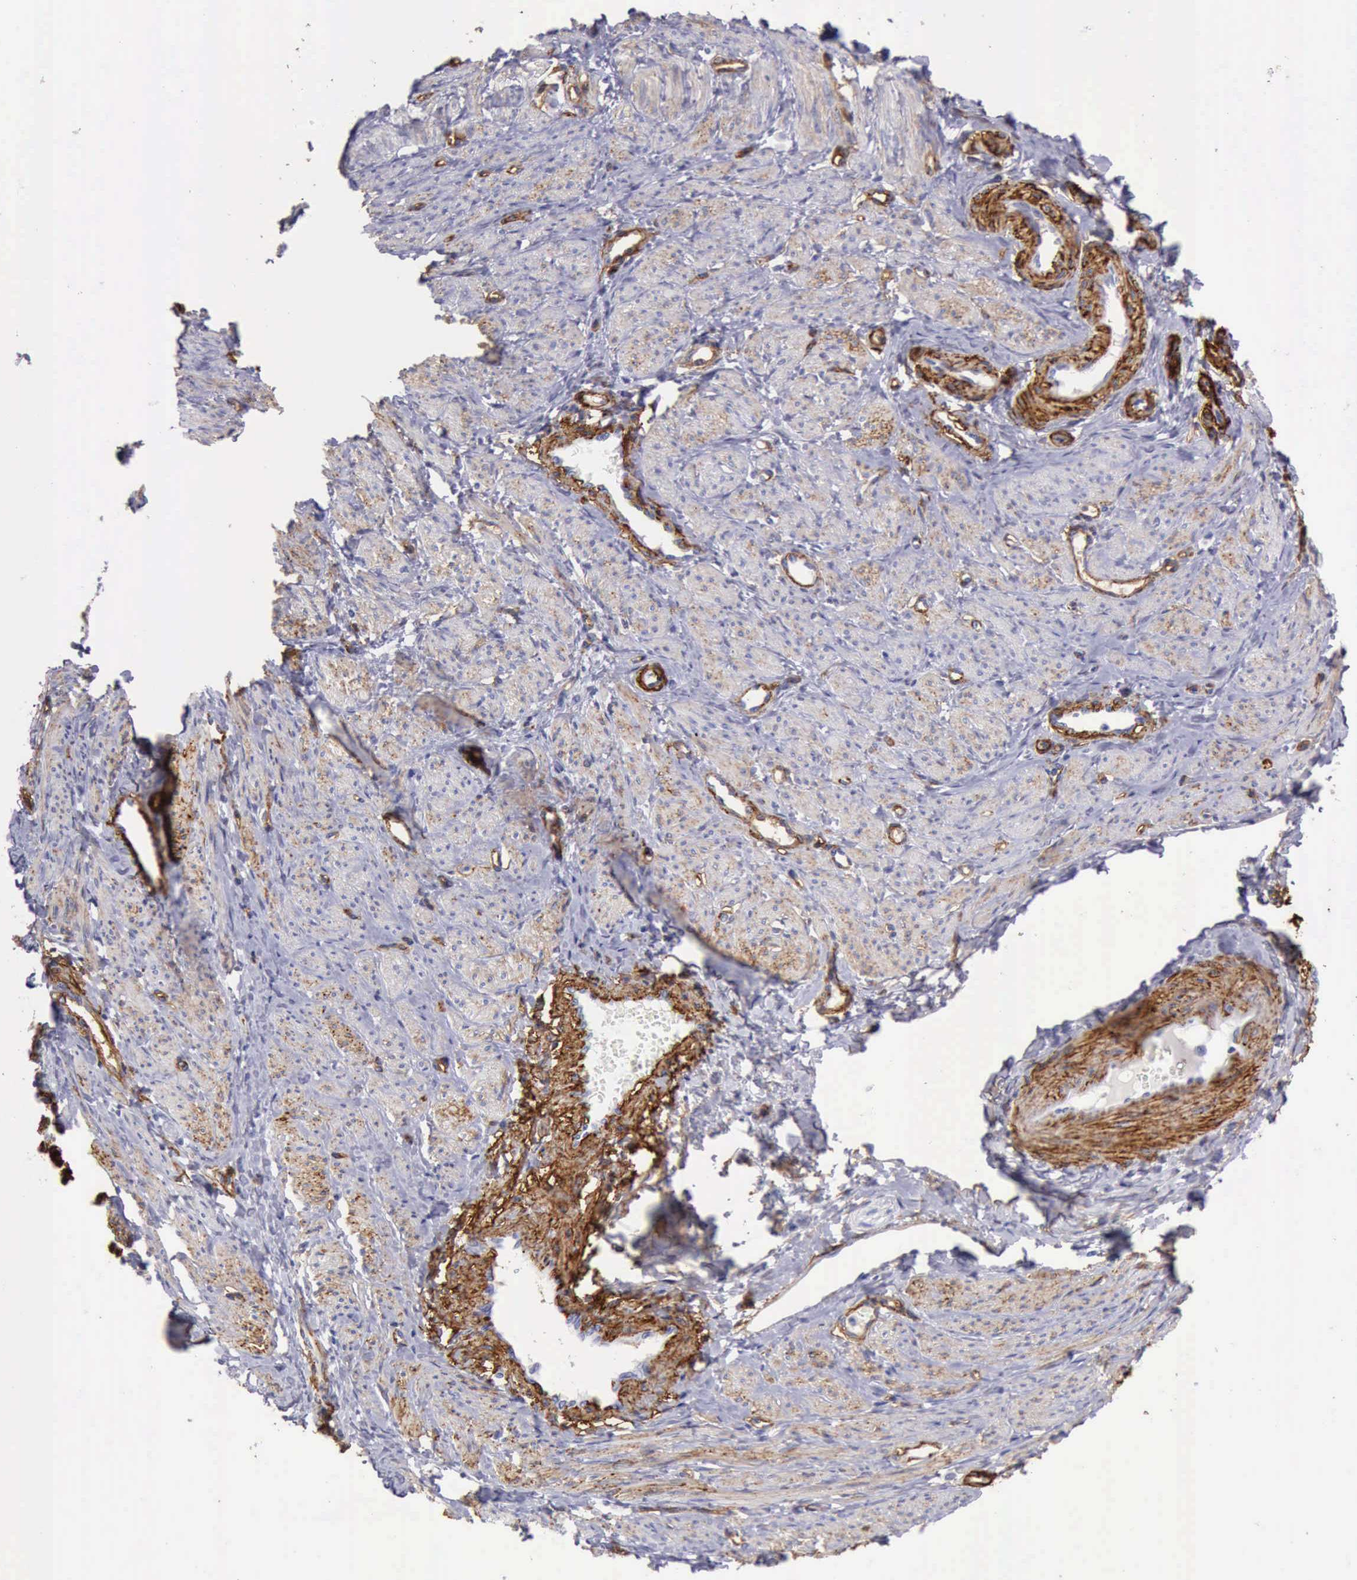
{"staining": {"intensity": "moderate", "quantity": "<25%", "location": "cytoplasmic/membranous"}, "tissue": "smooth muscle", "cell_type": "Smooth muscle cells", "image_type": "normal", "snomed": [{"axis": "morphology", "description": "Normal tissue, NOS"}, {"axis": "topography", "description": "Smooth muscle"}, {"axis": "topography", "description": "Uterus"}], "caption": "This photomicrograph demonstrates IHC staining of normal smooth muscle, with low moderate cytoplasmic/membranous positivity in approximately <25% of smooth muscle cells.", "gene": "AOC3", "patient": {"sex": "female", "age": 39}}